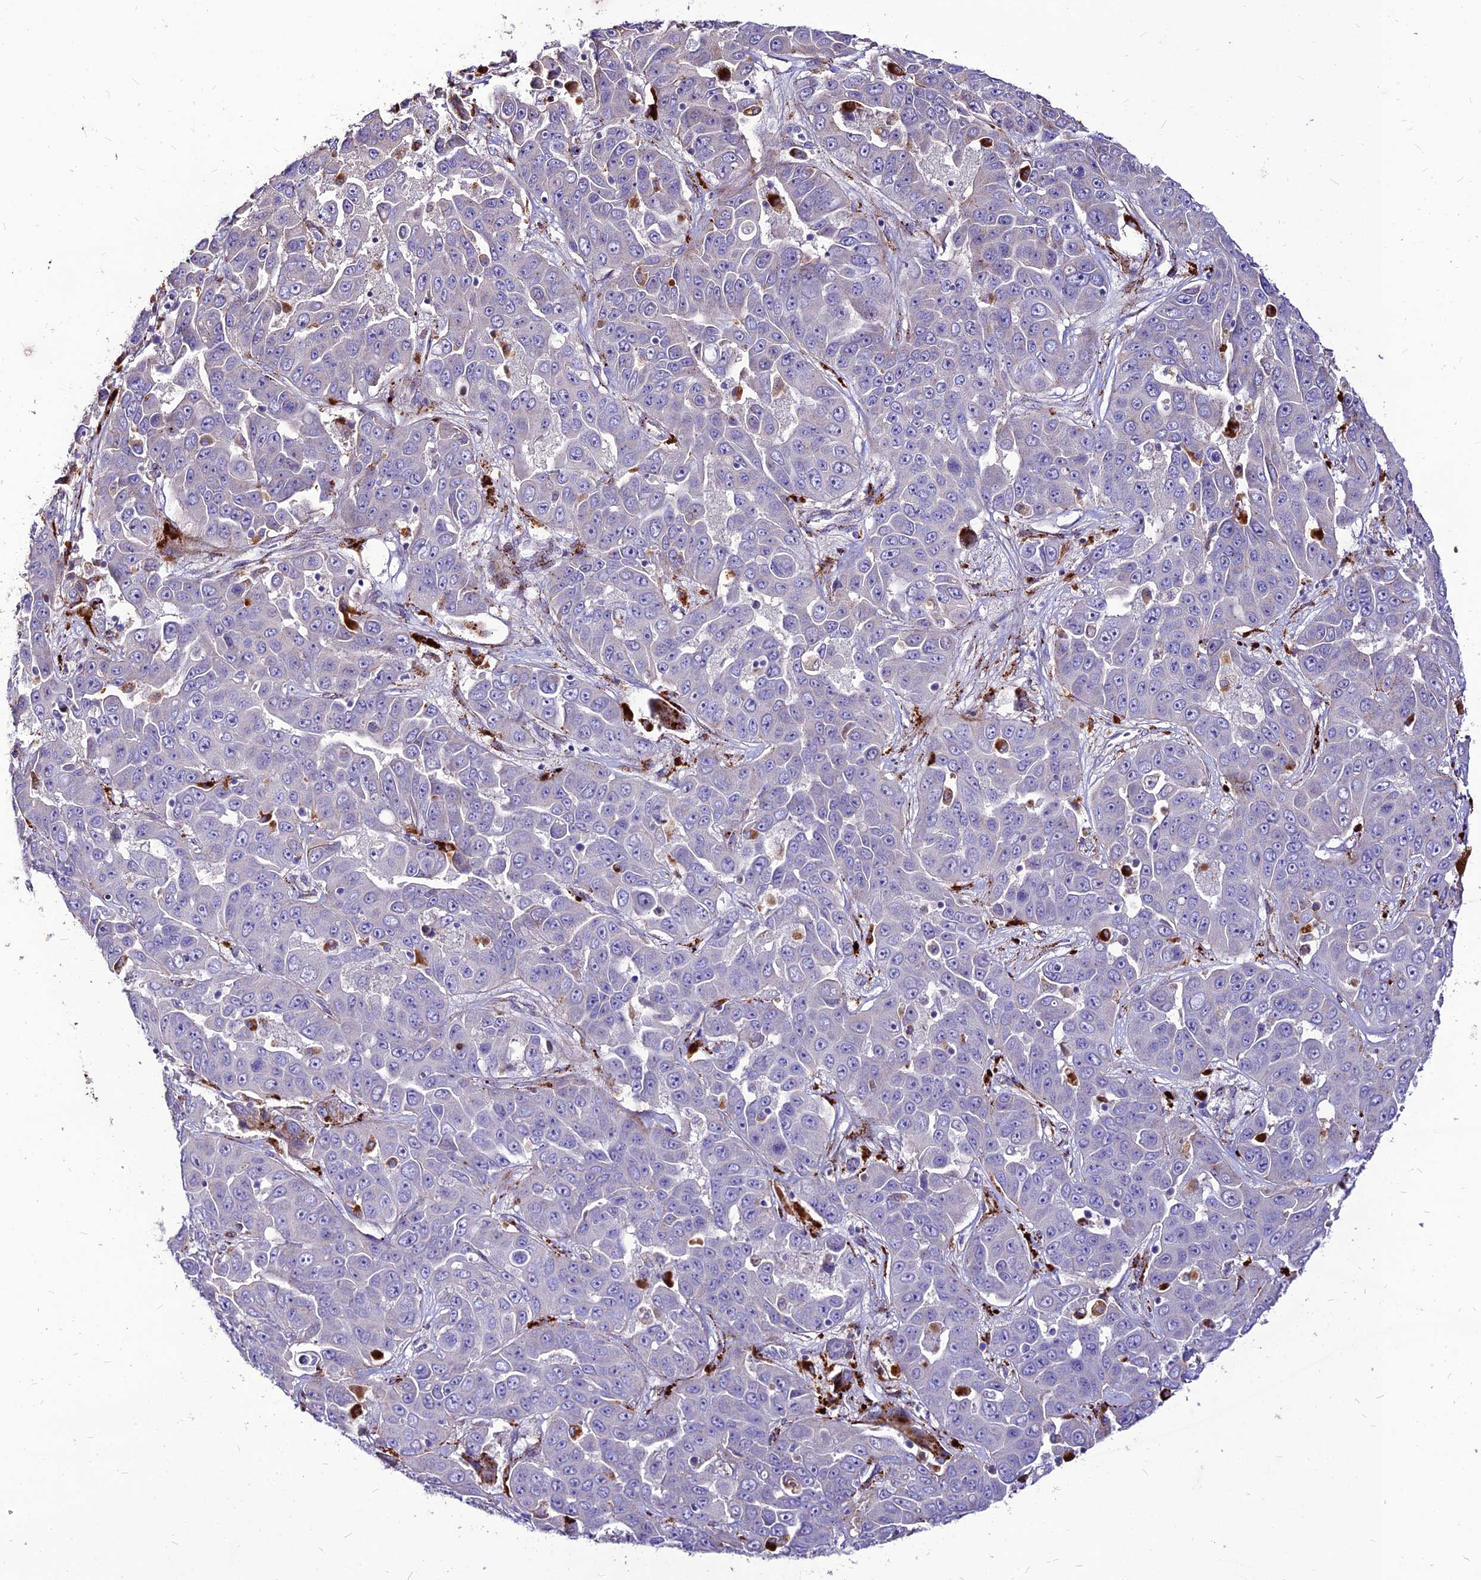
{"staining": {"intensity": "negative", "quantity": "none", "location": "none"}, "tissue": "liver cancer", "cell_type": "Tumor cells", "image_type": "cancer", "snomed": [{"axis": "morphology", "description": "Cholangiocarcinoma"}, {"axis": "topography", "description": "Liver"}], "caption": "Immunohistochemistry histopathology image of neoplastic tissue: human liver cancer stained with DAB displays no significant protein positivity in tumor cells. (Stains: DAB immunohistochemistry with hematoxylin counter stain, Microscopy: brightfield microscopy at high magnification).", "gene": "RIMOC1", "patient": {"sex": "female", "age": 52}}